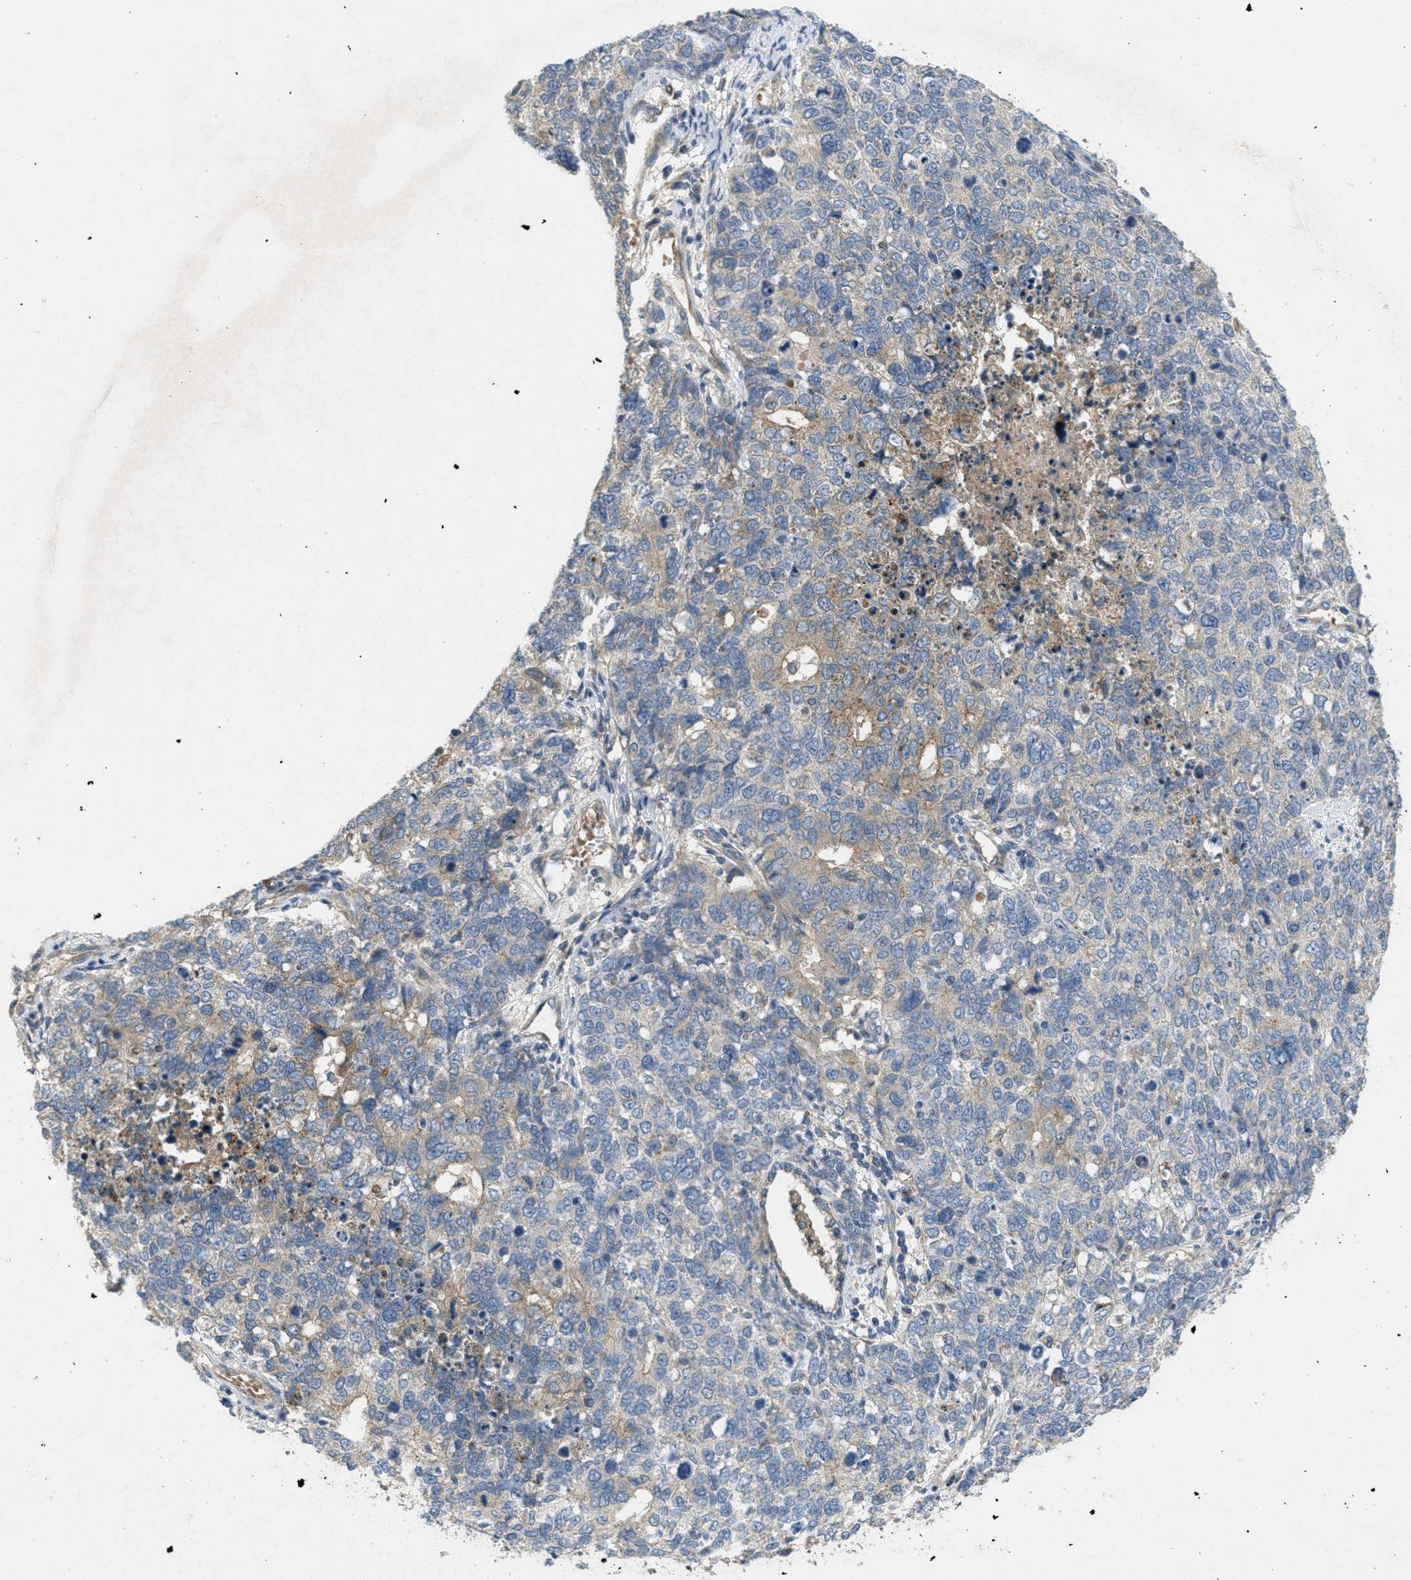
{"staining": {"intensity": "weak", "quantity": "<25%", "location": "cytoplasmic/membranous"}, "tissue": "cervical cancer", "cell_type": "Tumor cells", "image_type": "cancer", "snomed": [{"axis": "morphology", "description": "Squamous cell carcinoma, NOS"}, {"axis": "topography", "description": "Cervix"}], "caption": "High magnification brightfield microscopy of squamous cell carcinoma (cervical) stained with DAB (3,3'-diaminobenzidine) (brown) and counterstained with hematoxylin (blue): tumor cells show no significant positivity. Nuclei are stained in blue.", "gene": "ADCY6", "patient": {"sex": "female", "age": 63}}